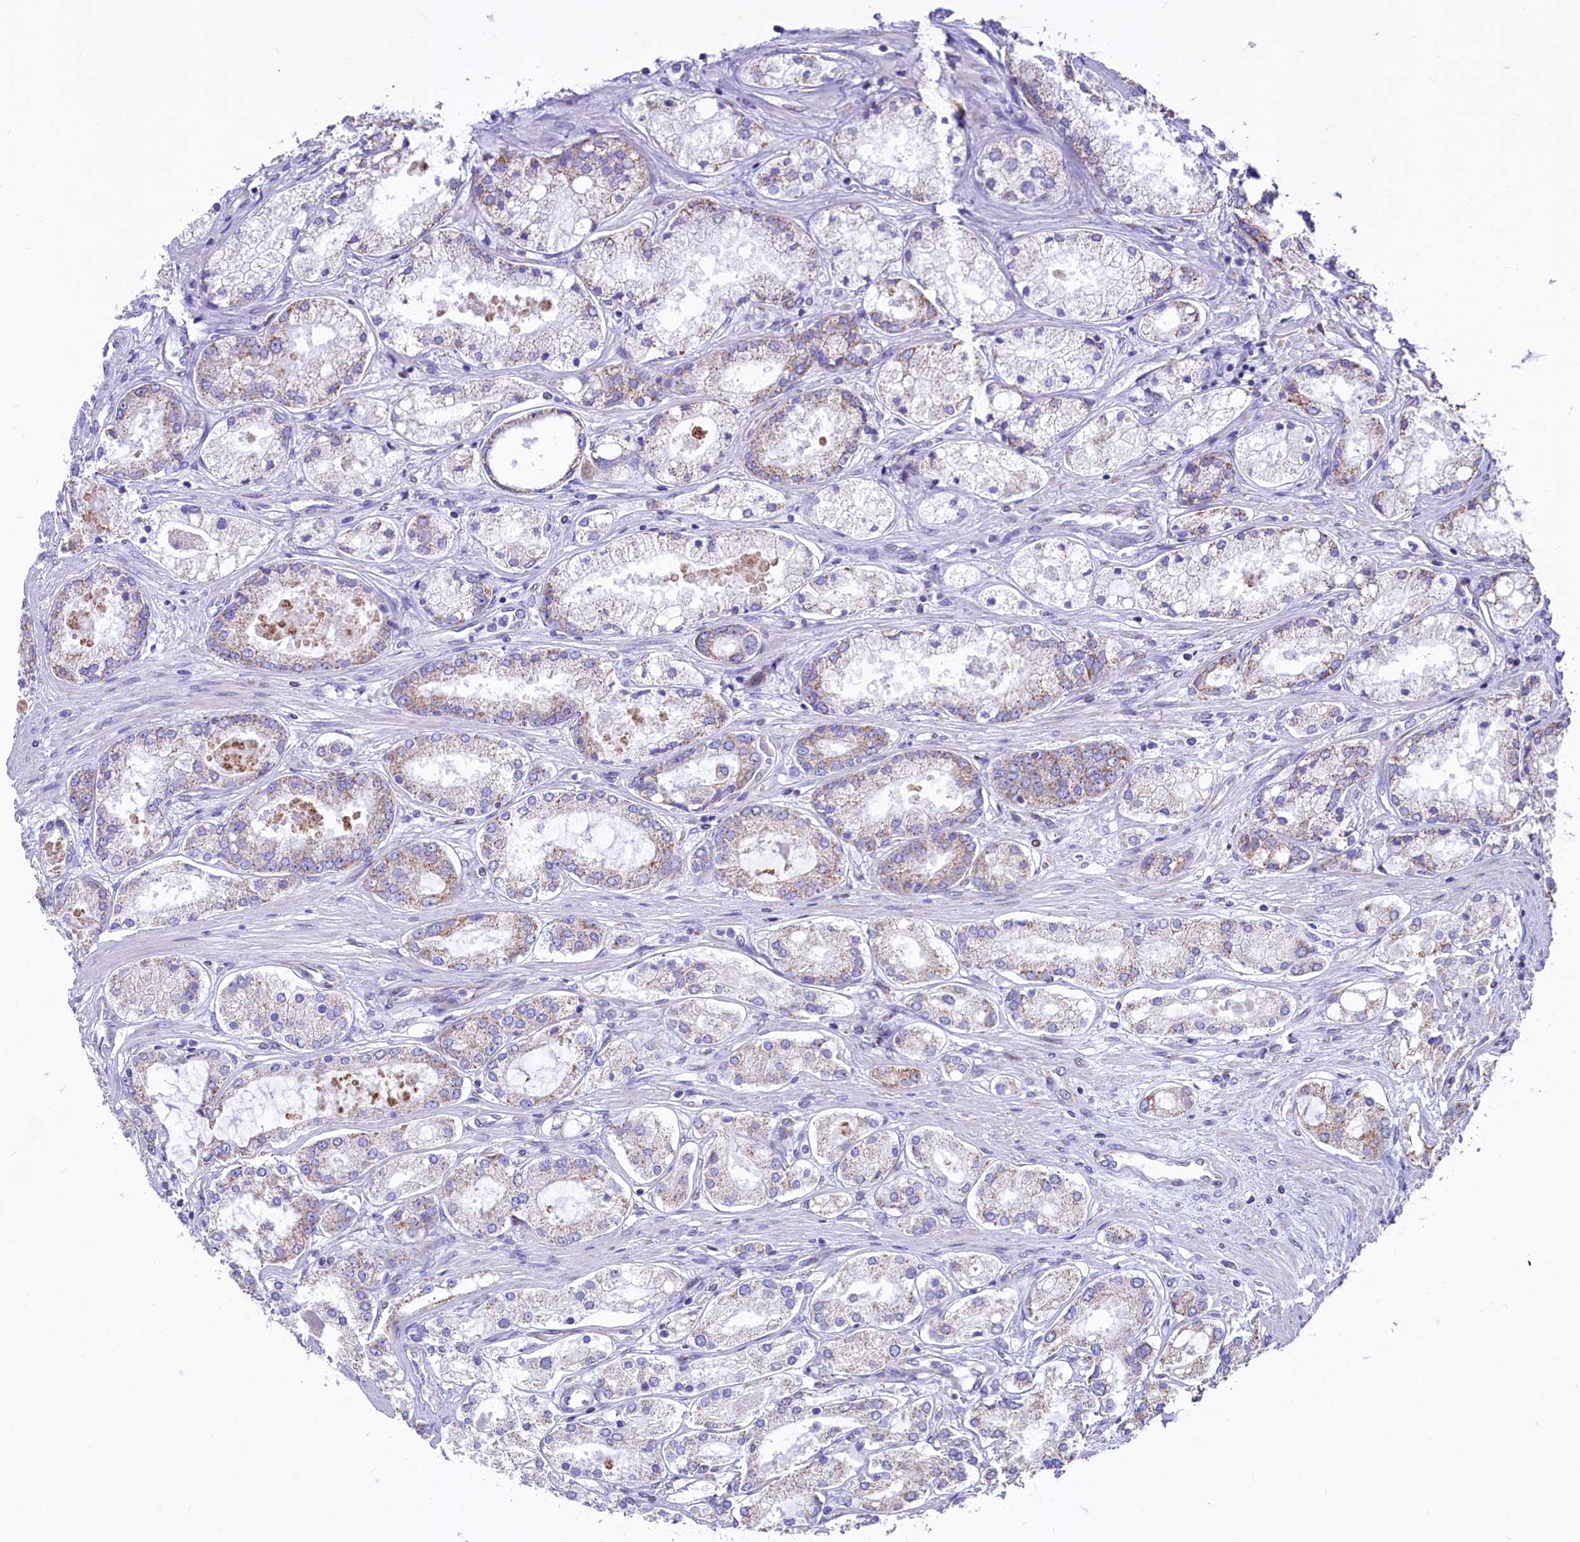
{"staining": {"intensity": "weak", "quantity": "25%-75%", "location": "cytoplasmic/membranous"}, "tissue": "prostate cancer", "cell_type": "Tumor cells", "image_type": "cancer", "snomed": [{"axis": "morphology", "description": "Adenocarcinoma, Low grade"}, {"axis": "topography", "description": "Prostate"}], "caption": "Weak cytoplasmic/membranous expression is seen in about 25%-75% of tumor cells in prostate cancer (adenocarcinoma (low-grade)).", "gene": "VWCE", "patient": {"sex": "male", "age": 68}}